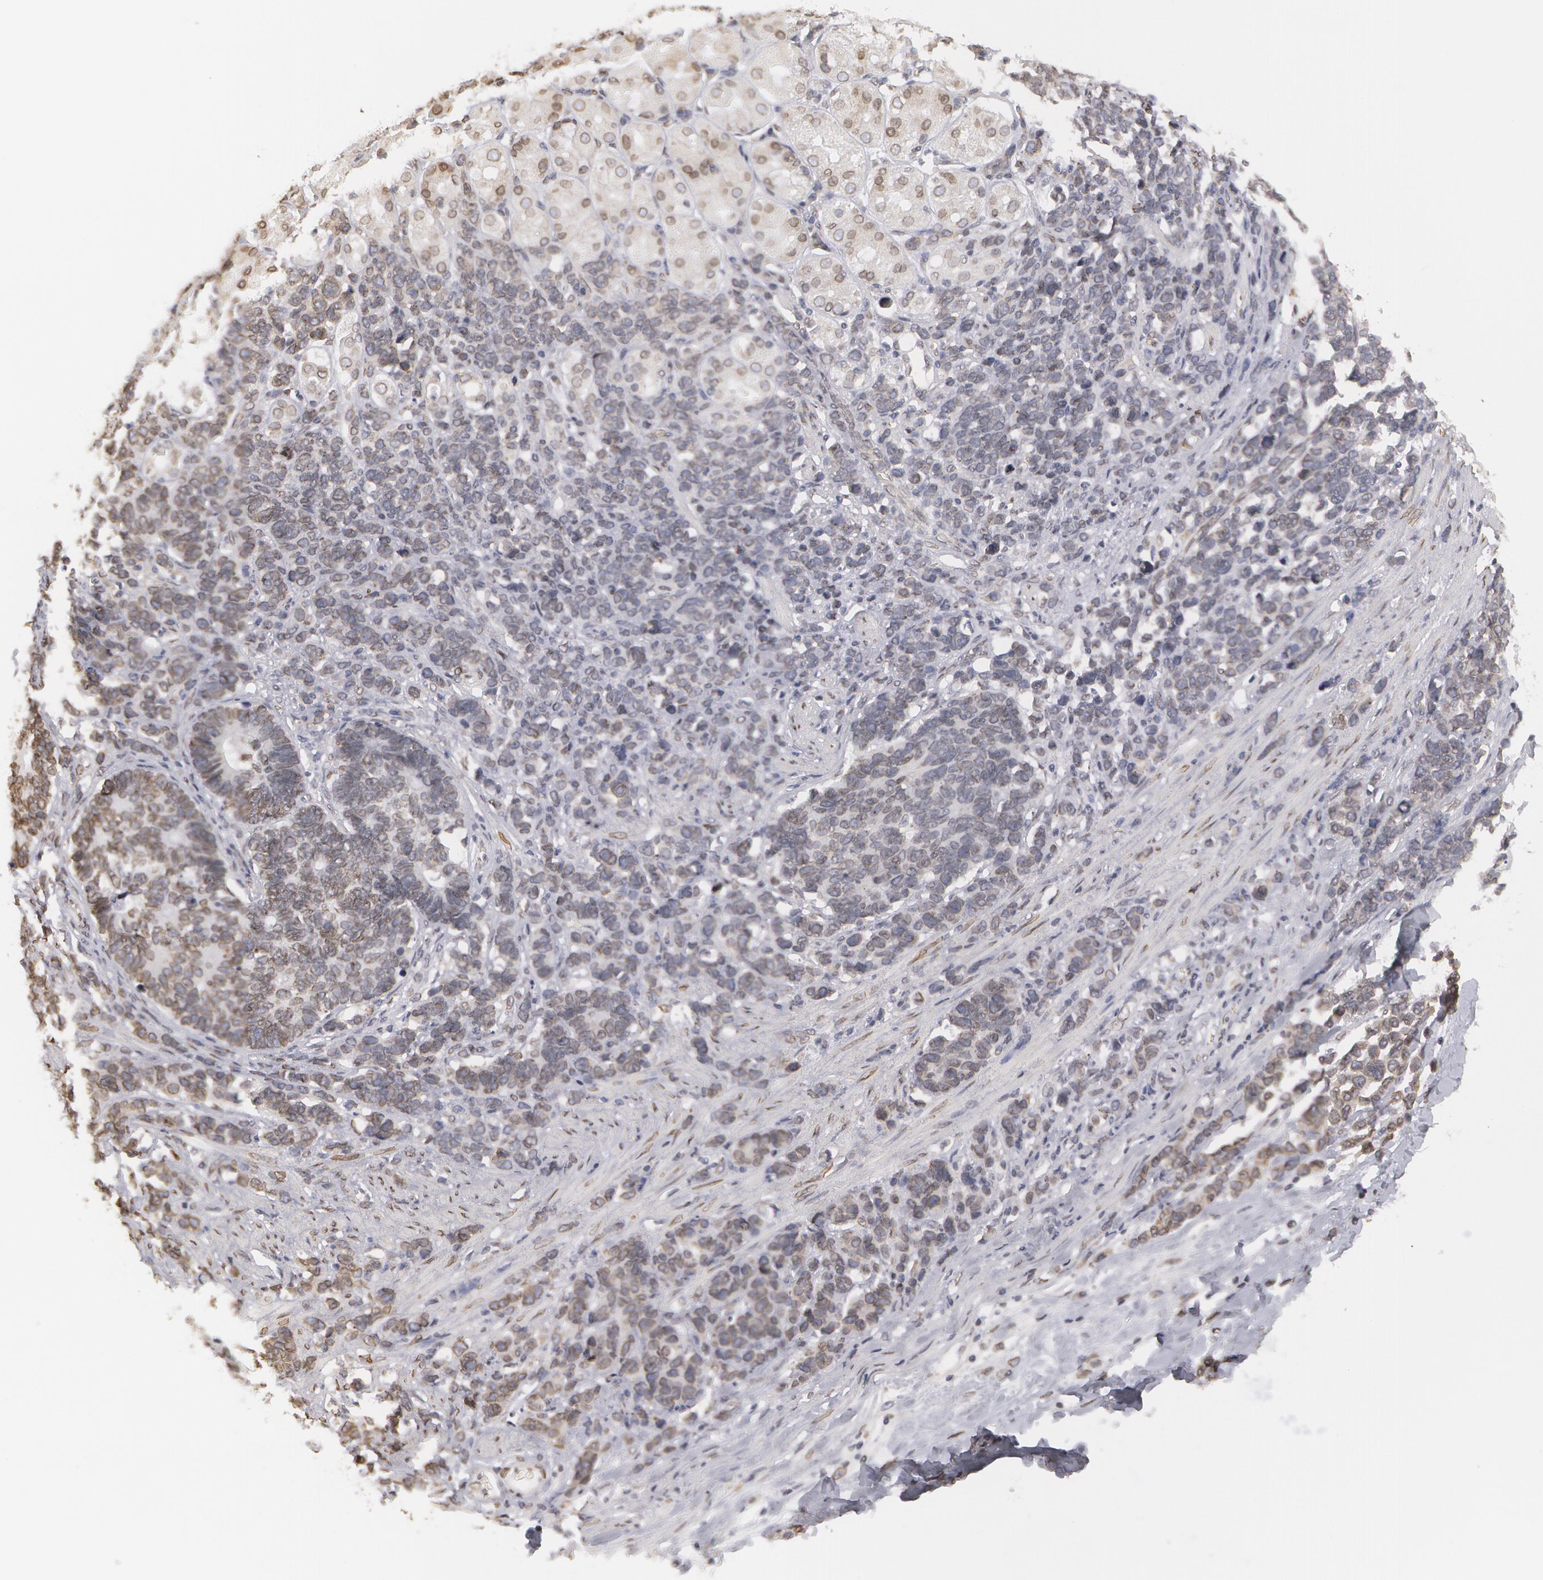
{"staining": {"intensity": "negative", "quantity": "none", "location": "none"}, "tissue": "stomach cancer", "cell_type": "Tumor cells", "image_type": "cancer", "snomed": [{"axis": "morphology", "description": "Adenocarcinoma, NOS"}, {"axis": "topography", "description": "Stomach, upper"}], "caption": "Stomach cancer (adenocarcinoma) was stained to show a protein in brown. There is no significant expression in tumor cells.", "gene": "EMD", "patient": {"sex": "male", "age": 71}}